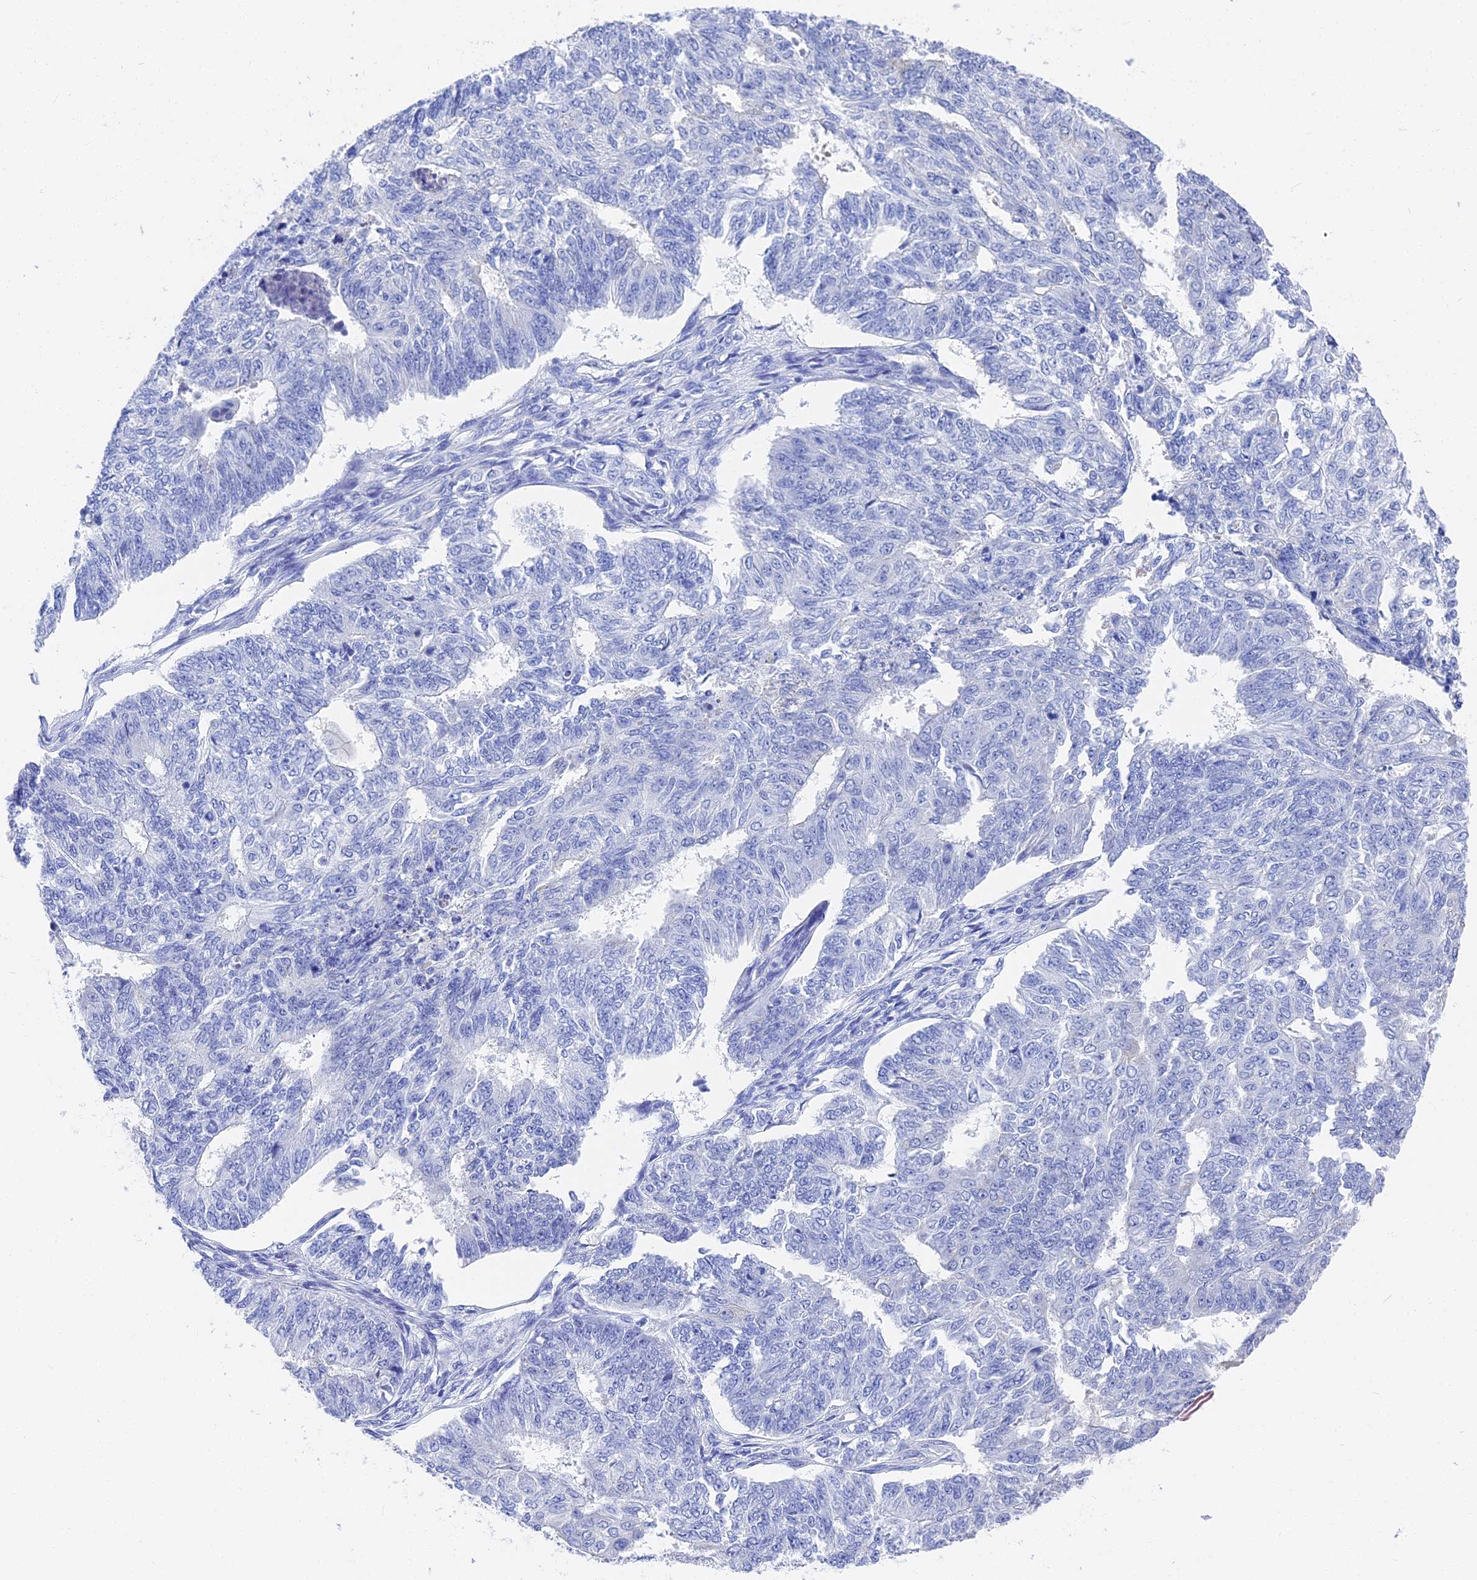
{"staining": {"intensity": "negative", "quantity": "none", "location": "none"}, "tissue": "endometrial cancer", "cell_type": "Tumor cells", "image_type": "cancer", "snomed": [{"axis": "morphology", "description": "Adenocarcinoma, NOS"}, {"axis": "topography", "description": "Endometrium"}], "caption": "The IHC image has no significant positivity in tumor cells of endometrial cancer tissue.", "gene": "VPS33B", "patient": {"sex": "female", "age": 32}}